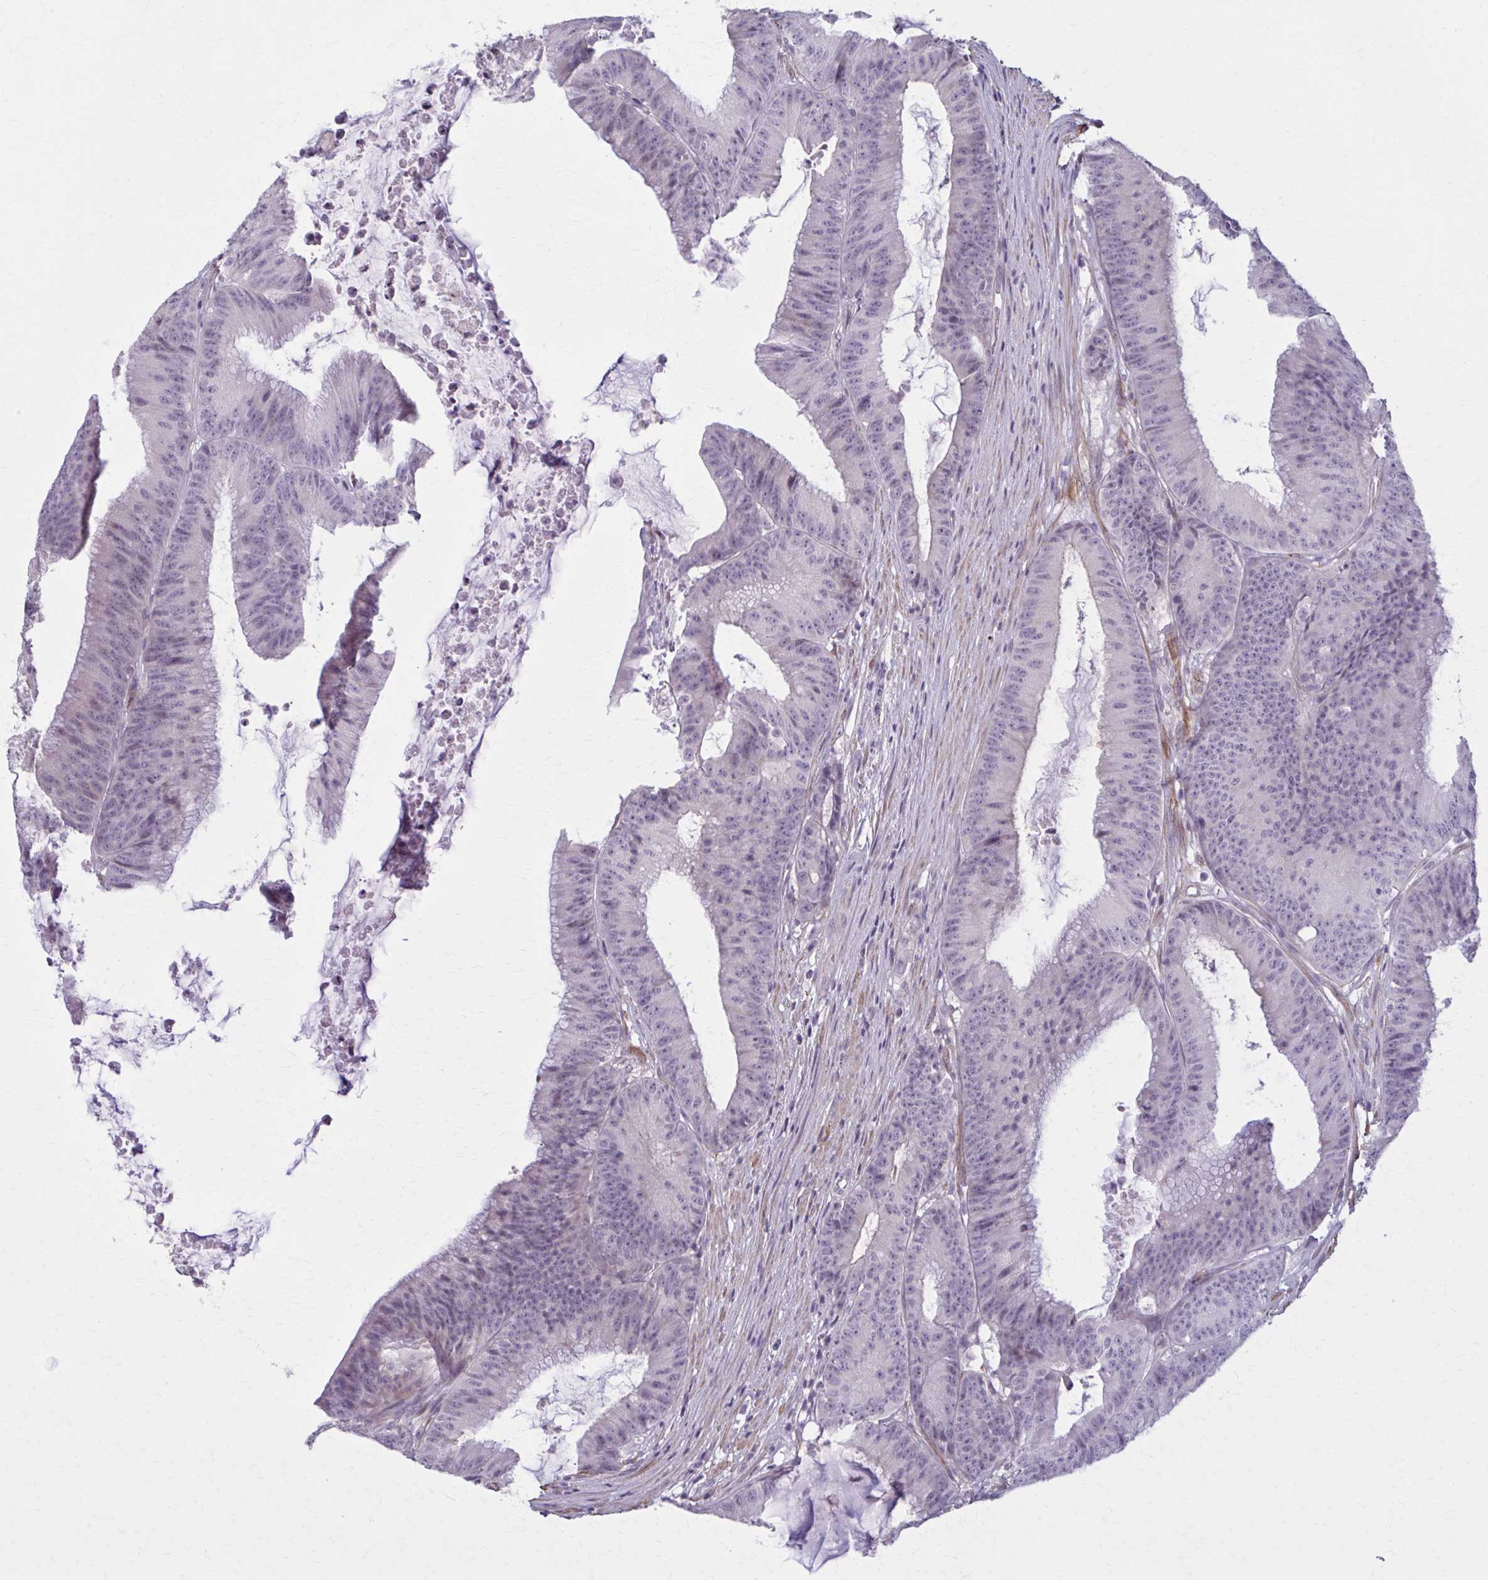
{"staining": {"intensity": "negative", "quantity": "none", "location": "none"}, "tissue": "colorectal cancer", "cell_type": "Tumor cells", "image_type": "cancer", "snomed": [{"axis": "morphology", "description": "Adenocarcinoma, NOS"}, {"axis": "topography", "description": "Colon"}], "caption": "Colorectal cancer was stained to show a protein in brown. There is no significant staining in tumor cells.", "gene": "NUMBL", "patient": {"sex": "female", "age": 78}}